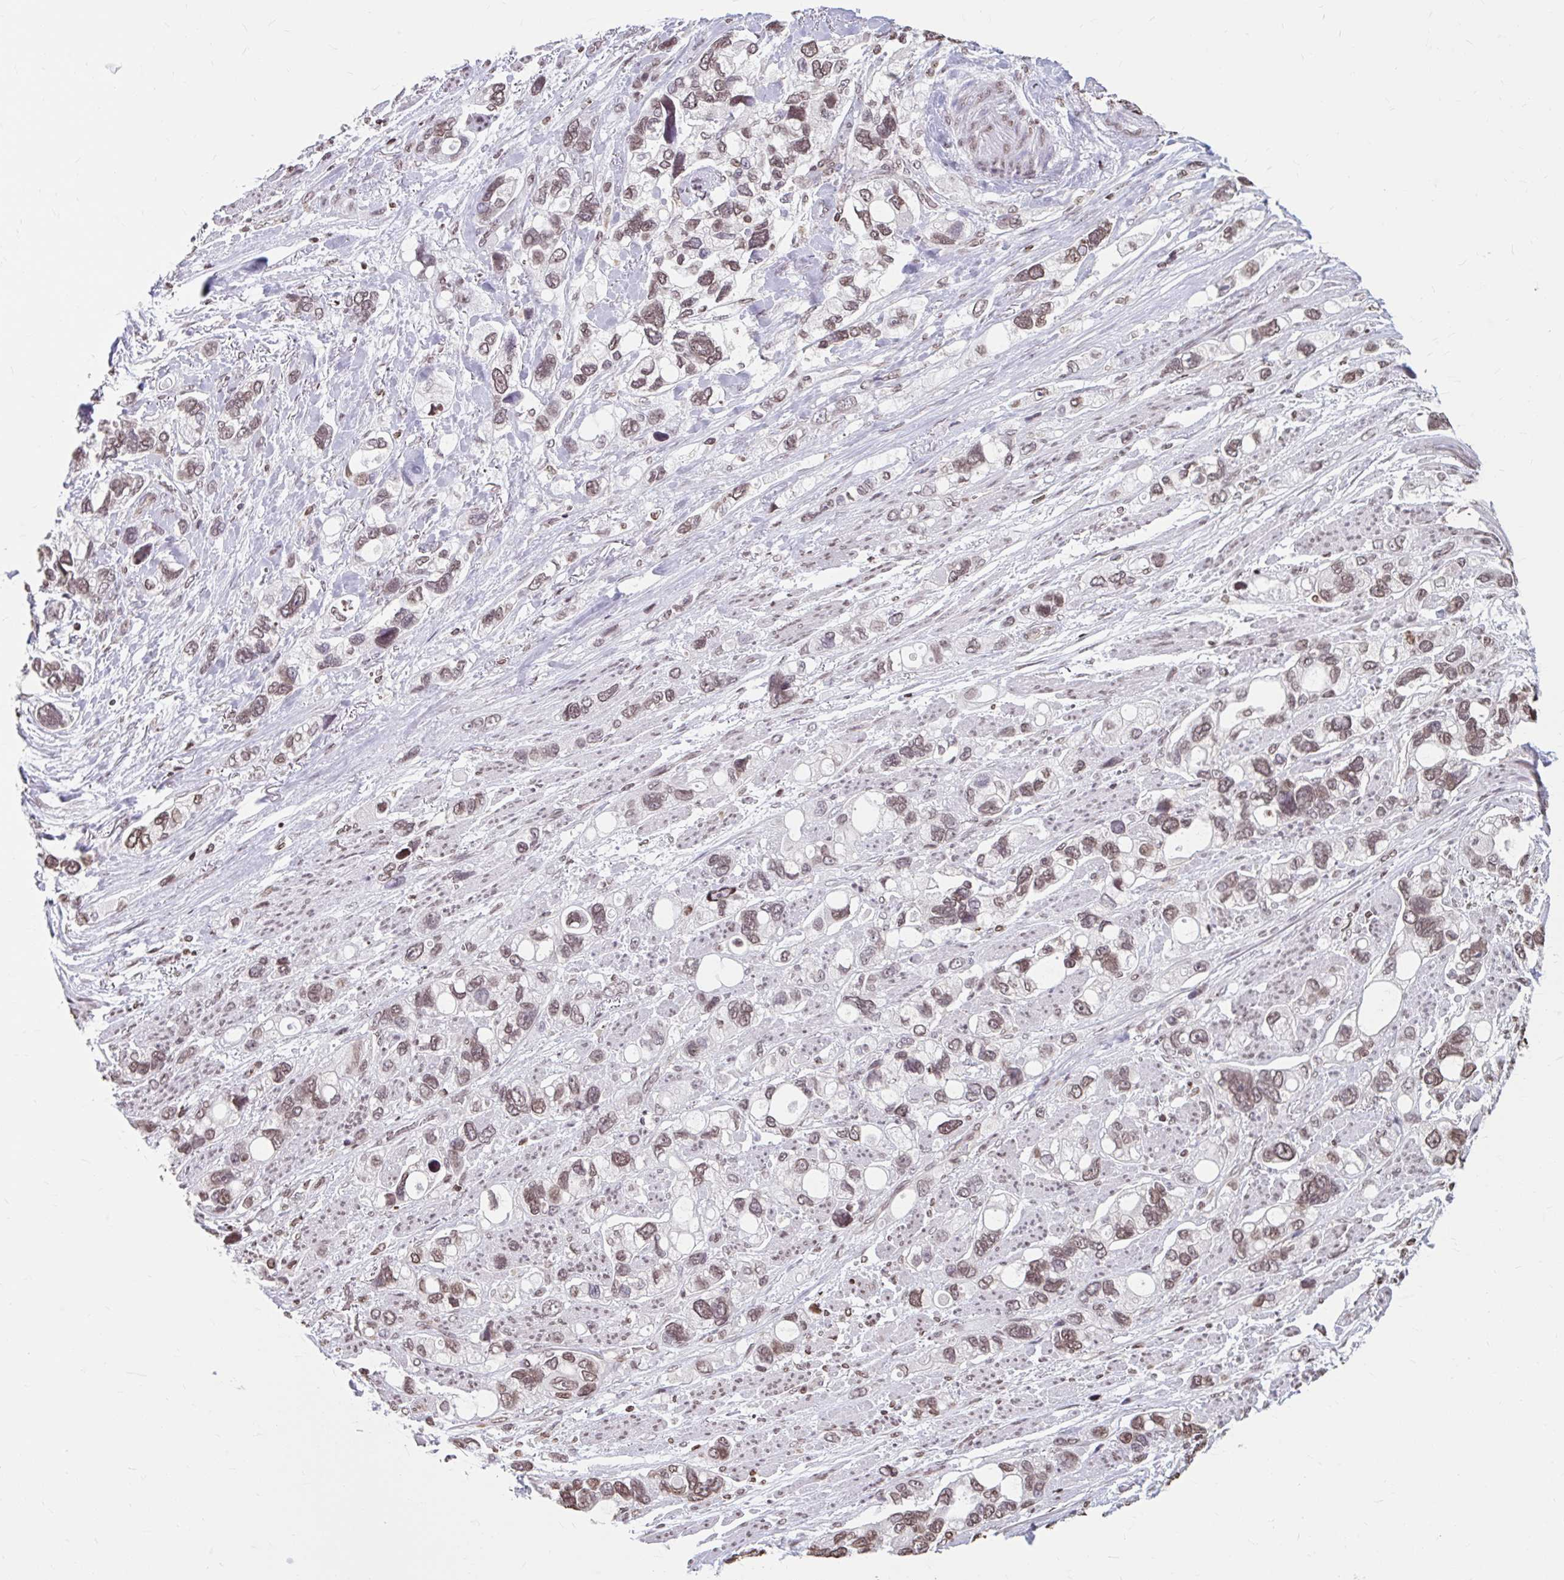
{"staining": {"intensity": "moderate", "quantity": ">75%", "location": "nuclear"}, "tissue": "stomach cancer", "cell_type": "Tumor cells", "image_type": "cancer", "snomed": [{"axis": "morphology", "description": "Adenocarcinoma, NOS"}, {"axis": "topography", "description": "Stomach, upper"}], "caption": "Protein staining exhibits moderate nuclear staining in about >75% of tumor cells in stomach cancer. (Stains: DAB (3,3'-diaminobenzidine) in brown, nuclei in blue, Microscopy: brightfield microscopy at high magnification).", "gene": "ORC3", "patient": {"sex": "female", "age": 81}}